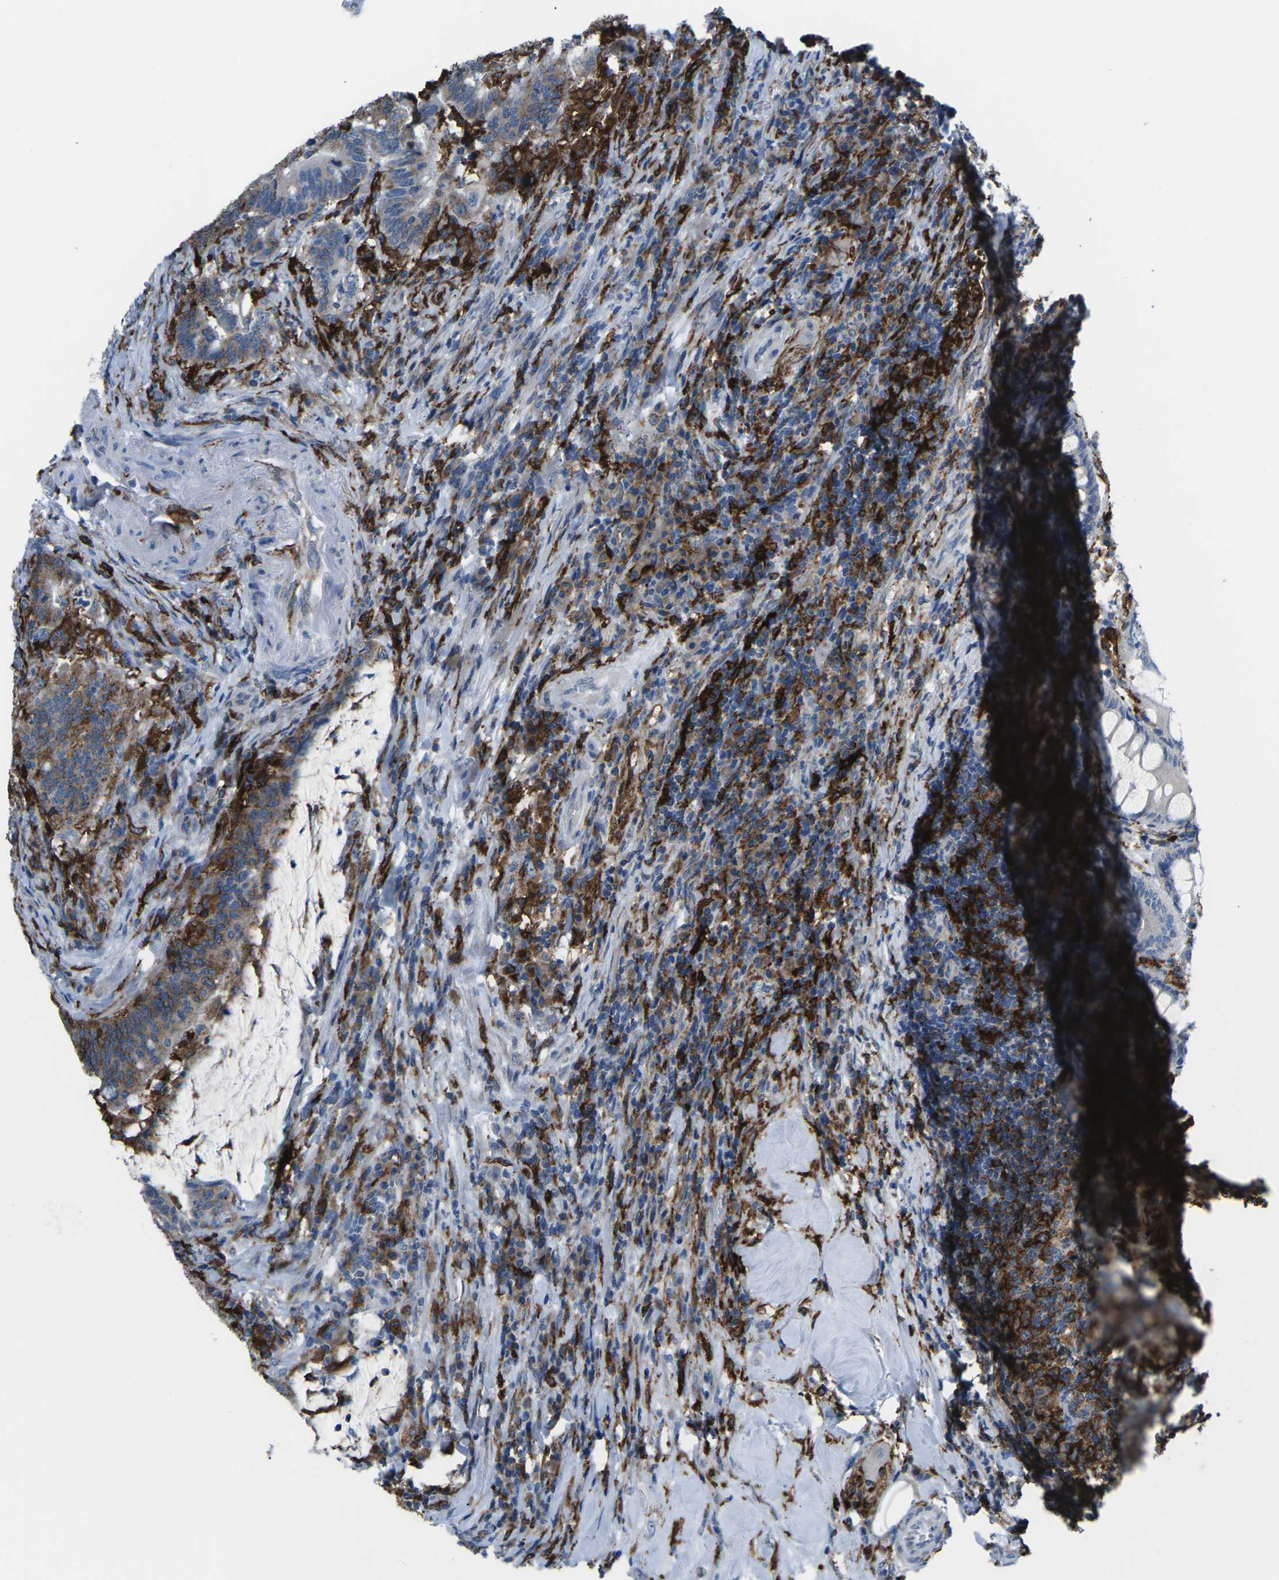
{"staining": {"intensity": "moderate", "quantity": "25%-75%", "location": "cytoplasmic/membranous"}, "tissue": "colorectal cancer", "cell_type": "Tumor cells", "image_type": "cancer", "snomed": [{"axis": "morphology", "description": "Normal tissue, NOS"}, {"axis": "morphology", "description": "Adenocarcinoma, NOS"}, {"axis": "topography", "description": "Colon"}], "caption": "Human colorectal adenocarcinoma stained with a protein marker exhibits moderate staining in tumor cells.", "gene": "PTPN1", "patient": {"sex": "female", "age": 66}}